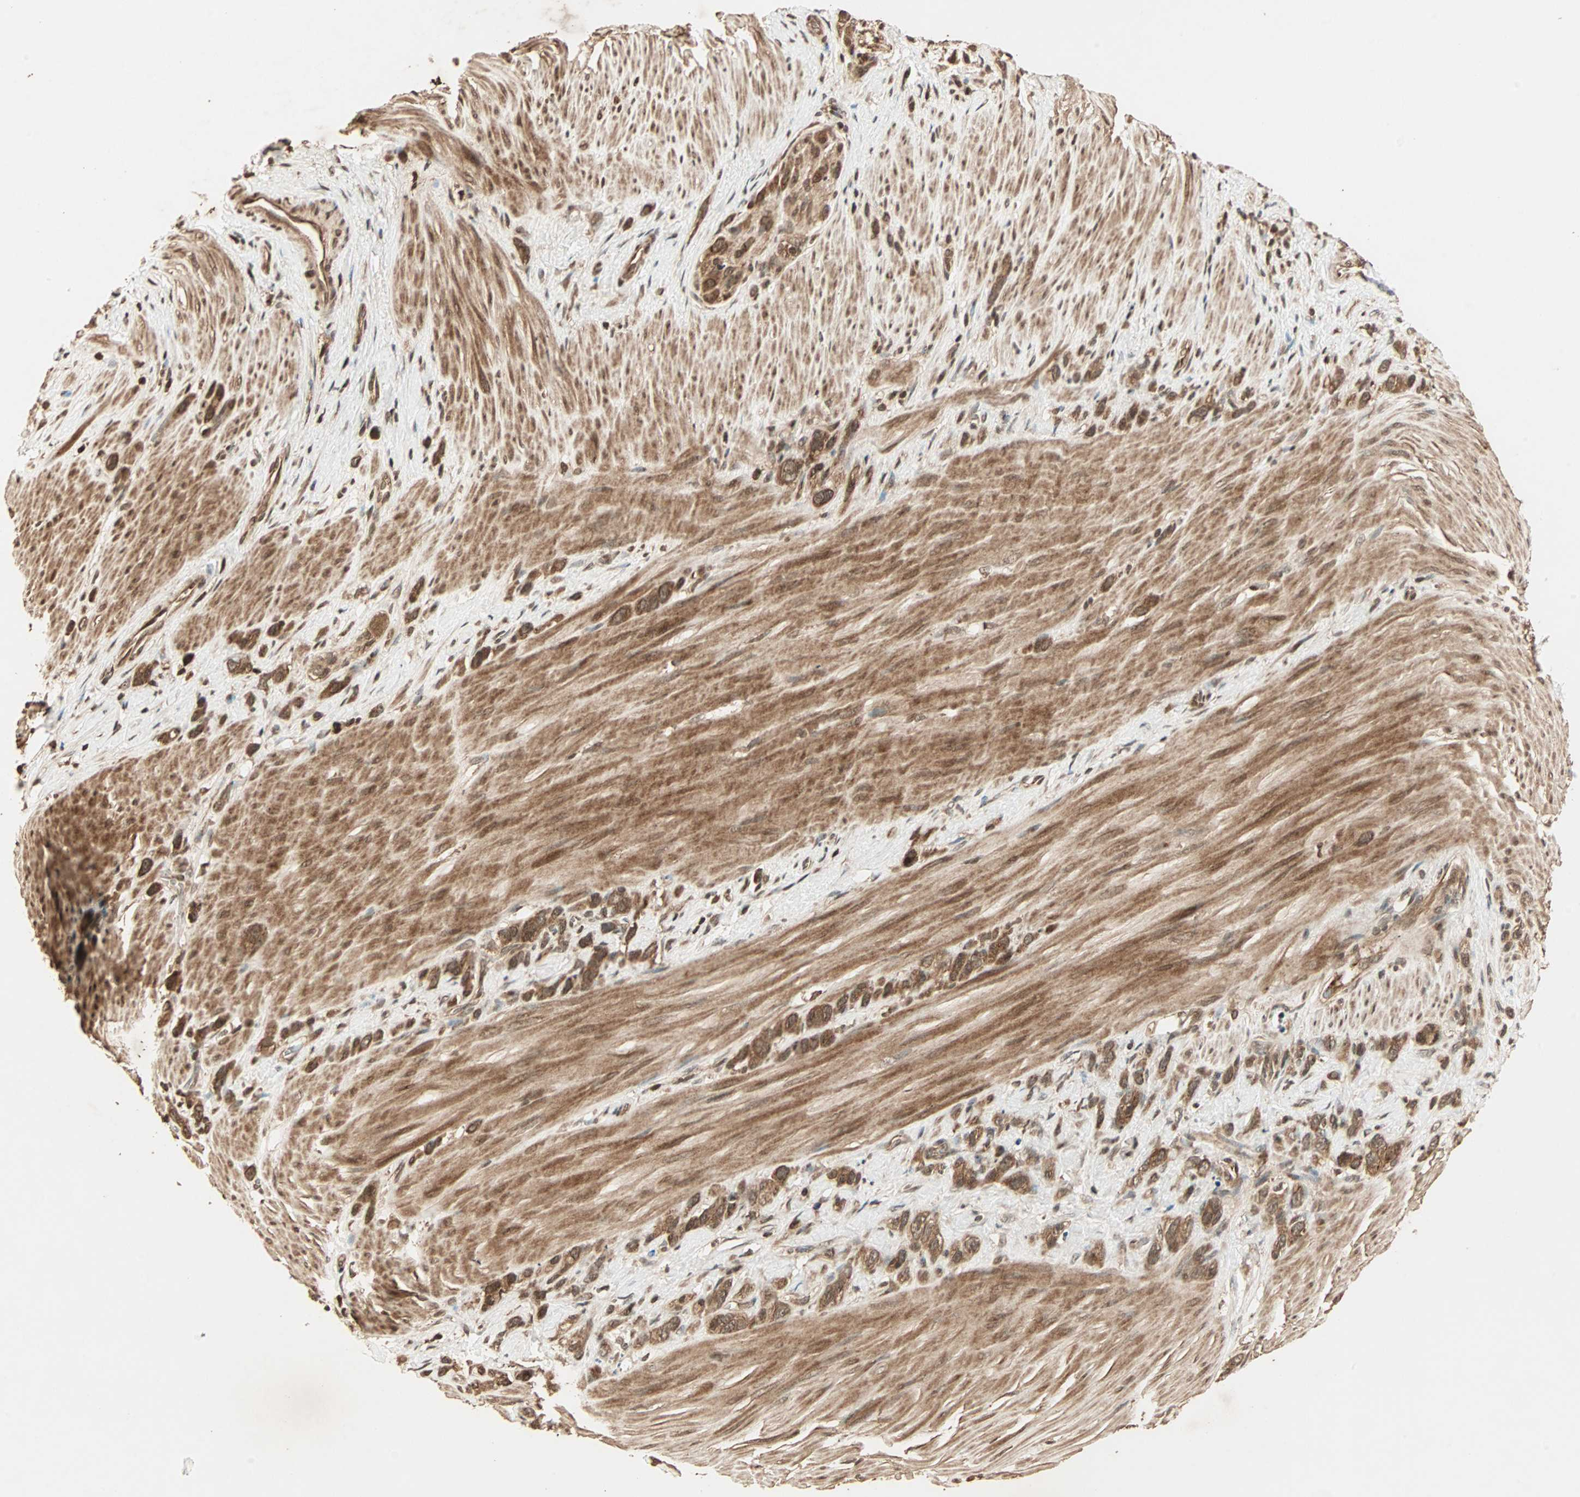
{"staining": {"intensity": "strong", "quantity": ">75%", "location": "cytoplasmic/membranous"}, "tissue": "stomach cancer", "cell_type": "Tumor cells", "image_type": "cancer", "snomed": [{"axis": "morphology", "description": "Normal tissue, NOS"}, {"axis": "morphology", "description": "Adenocarcinoma, NOS"}, {"axis": "morphology", "description": "Adenocarcinoma, High grade"}, {"axis": "topography", "description": "Stomach, upper"}, {"axis": "topography", "description": "Stomach"}], "caption": "Immunohistochemical staining of human stomach cancer displays strong cytoplasmic/membranous protein expression in approximately >75% of tumor cells.", "gene": "RFFL", "patient": {"sex": "female", "age": 65}}